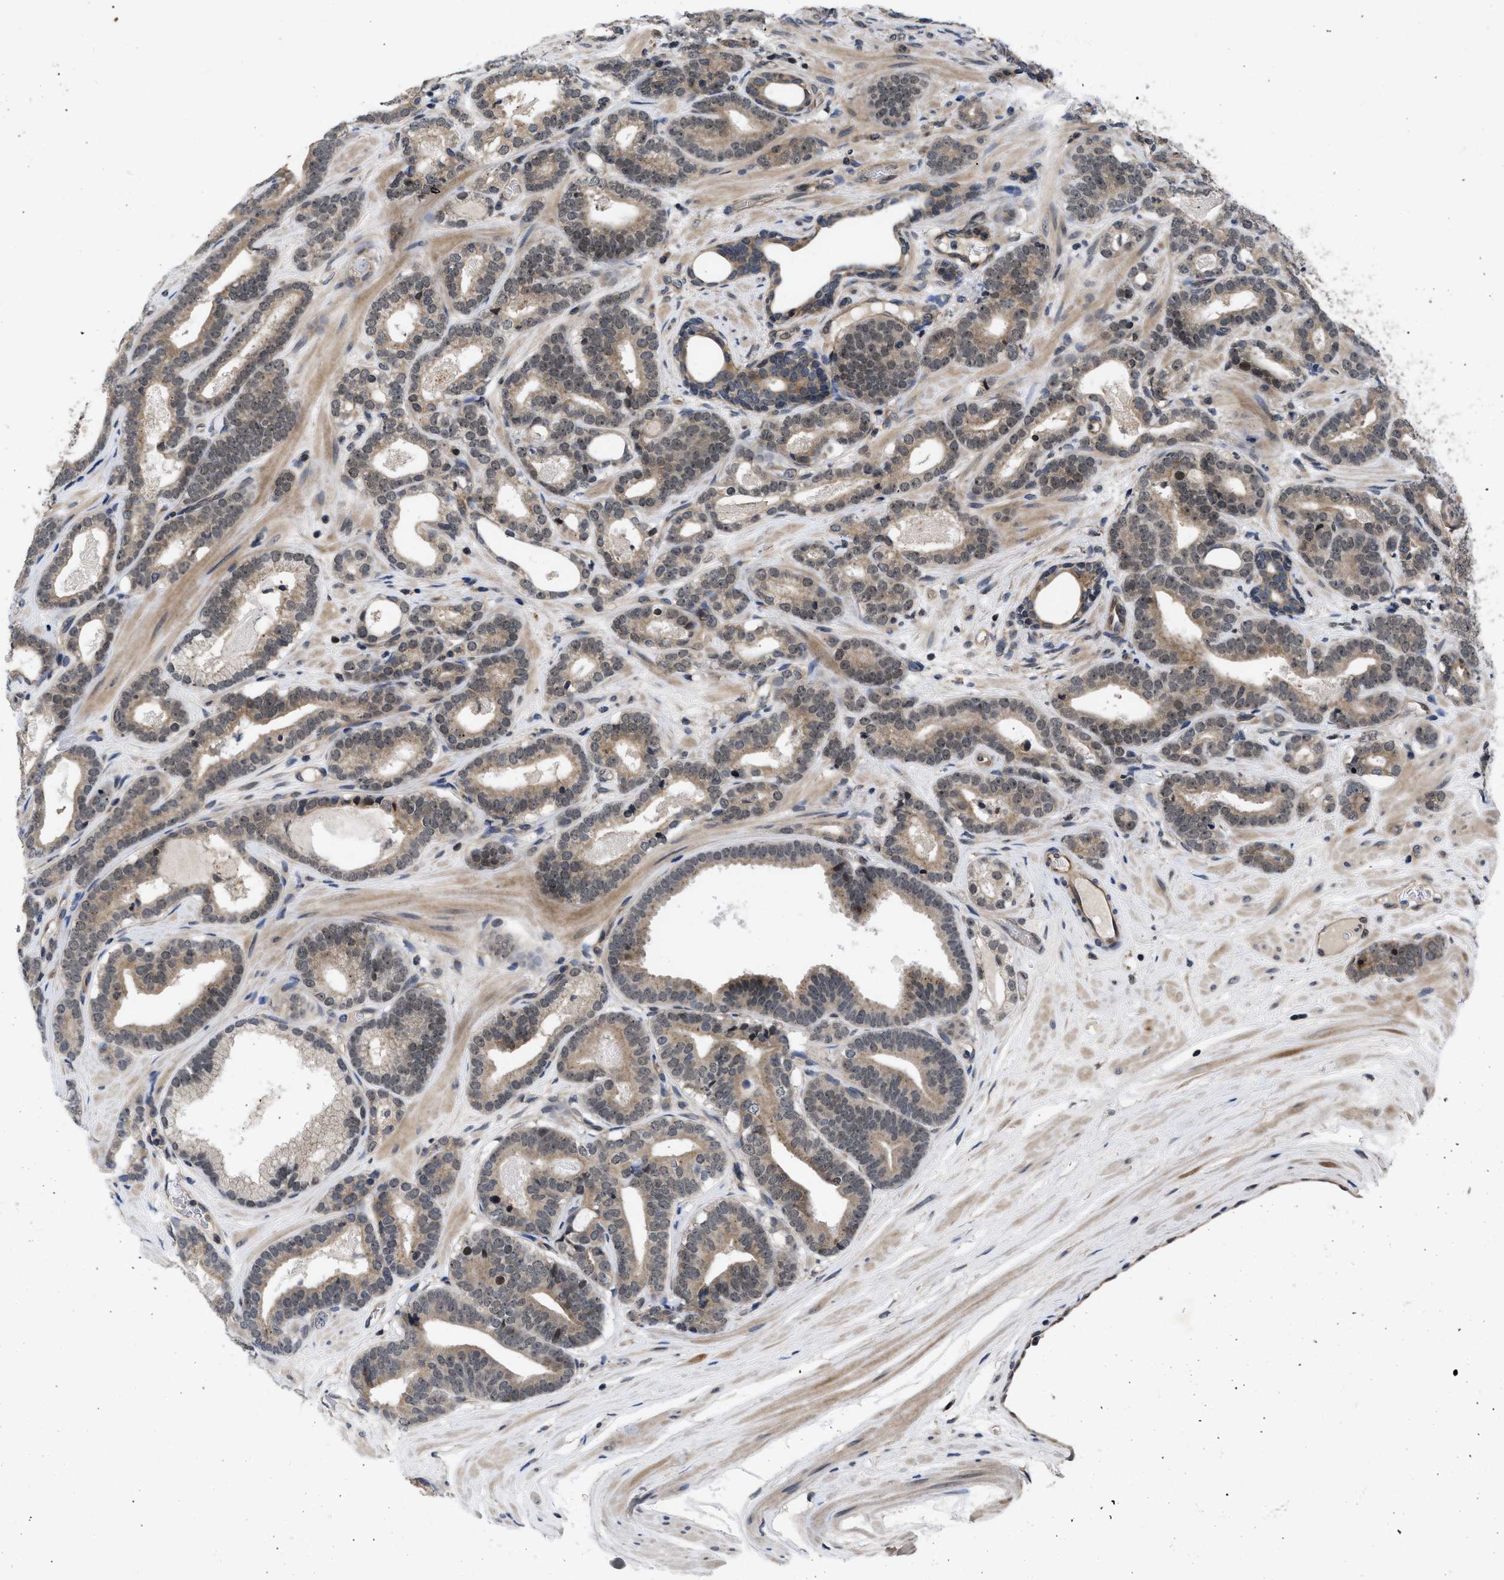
{"staining": {"intensity": "moderate", "quantity": ">75%", "location": "cytoplasmic/membranous"}, "tissue": "prostate cancer", "cell_type": "Tumor cells", "image_type": "cancer", "snomed": [{"axis": "morphology", "description": "Adenocarcinoma, High grade"}, {"axis": "topography", "description": "Prostate"}], "caption": "Prostate cancer (adenocarcinoma (high-grade)) tissue demonstrates moderate cytoplasmic/membranous expression in approximately >75% of tumor cells, visualized by immunohistochemistry.", "gene": "DNAJC14", "patient": {"sex": "male", "age": 60}}